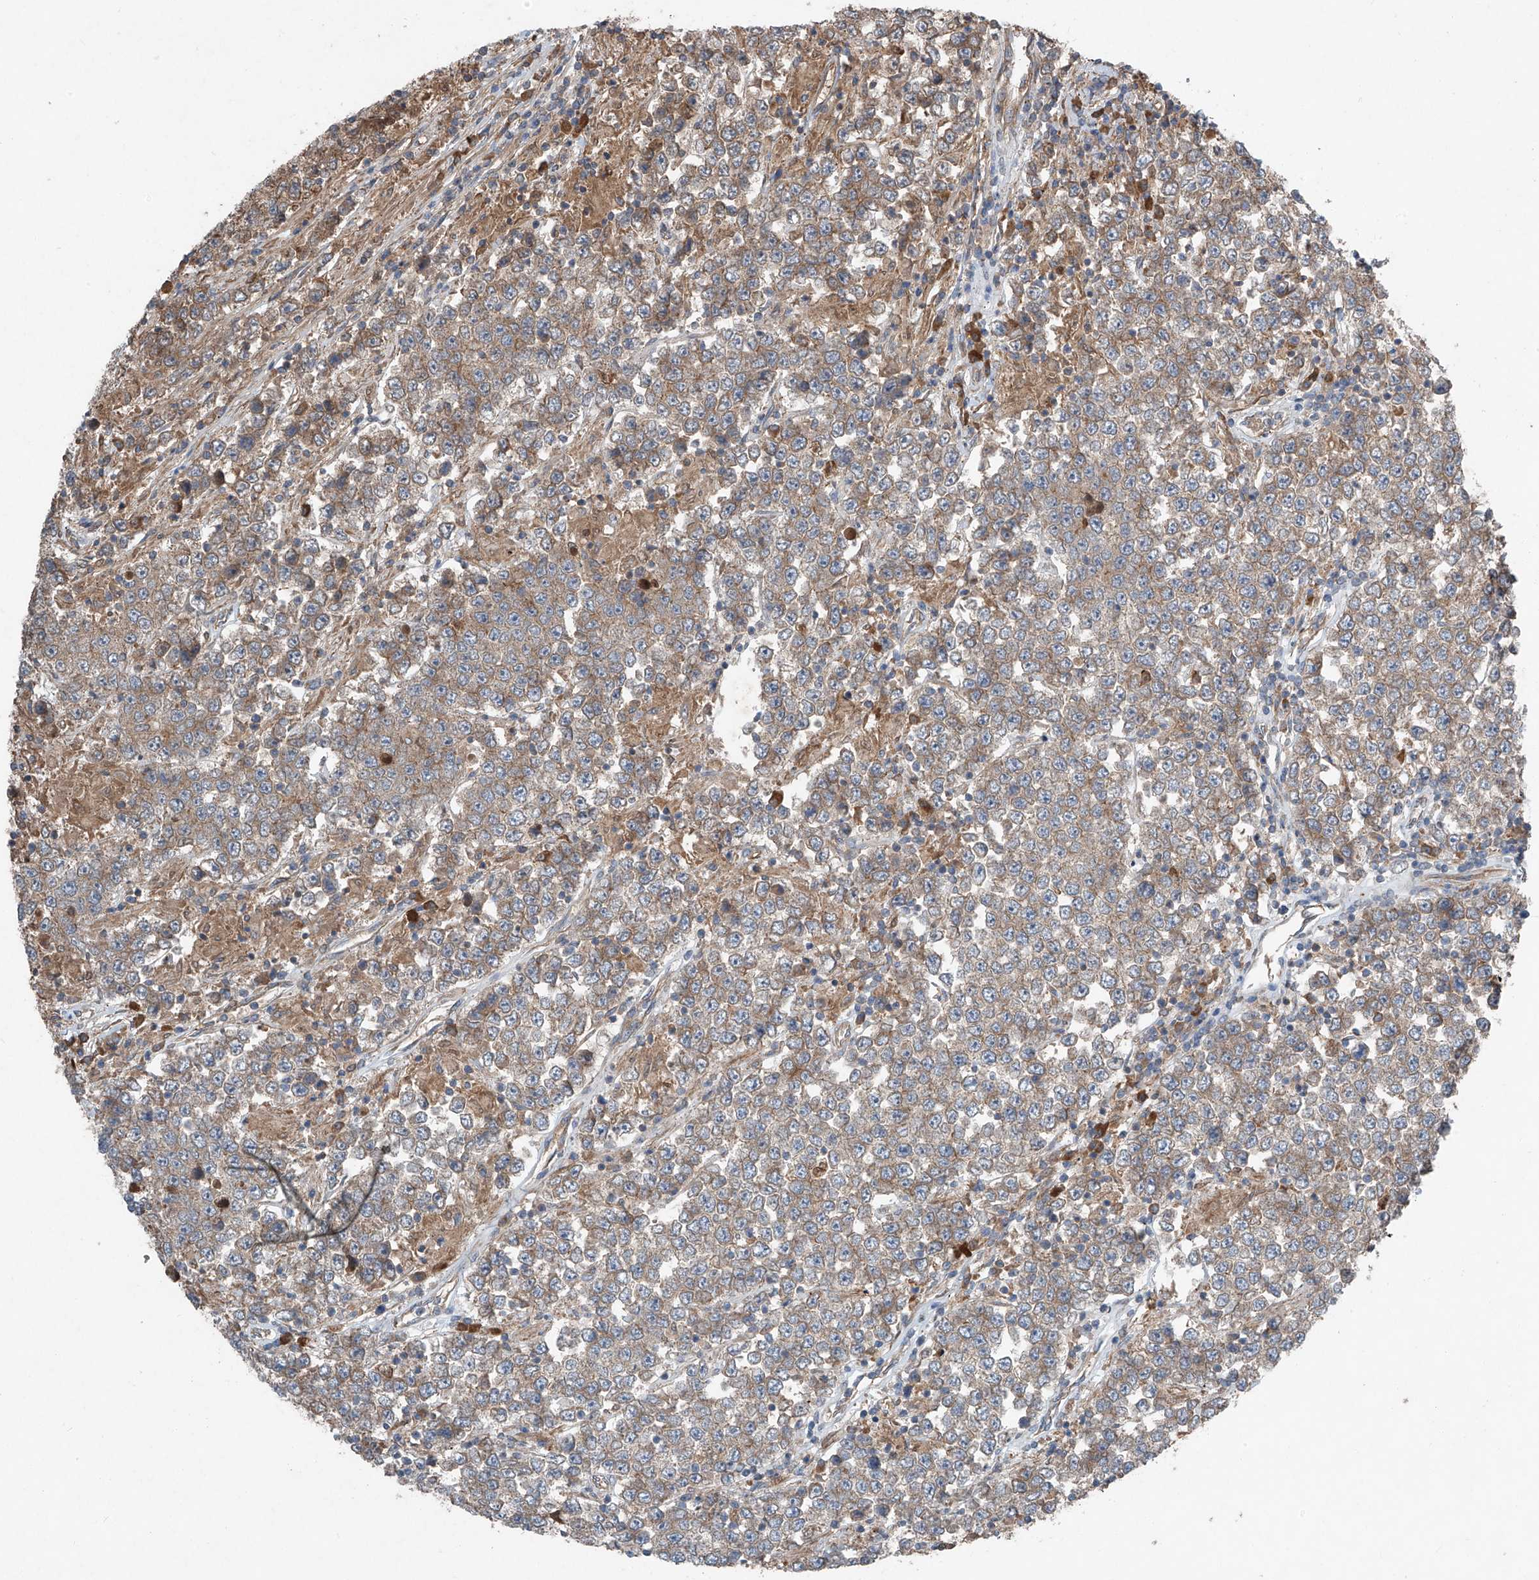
{"staining": {"intensity": "moderate", "quantity": ">75%", "location": "cytoplasmic/membranous"}, "tissue": "testis cancer", "cell_type": "Tumor cells", "image_type": "cancer", "snomed": [{"axis": "morphology", "description": "Normal tissue, NOS"}, {"axis": "morphology", "description": "Urothelial carcinoma, High grade"}, {"axis": "morphology", "description": "Seminoma, NOS"}, {"axis": "morphology", "description": "Carcinoma, Embryonal, NOS"}, {"axis": "topography", "description": "Urinary bladder"}, {"axis": "topography", "description": "Testis"}], "caption": "The photomicrograph exhibits staining of embryonal carcinoma (testis), revealing moderate cytoplasmic/membranous protein staining (brown color) within tumor cells. The protein is shown in brown color, while the nuclei are stained blue.", "gene": "FOXRED2", "patient": {"sex": "male", "age": 41}}